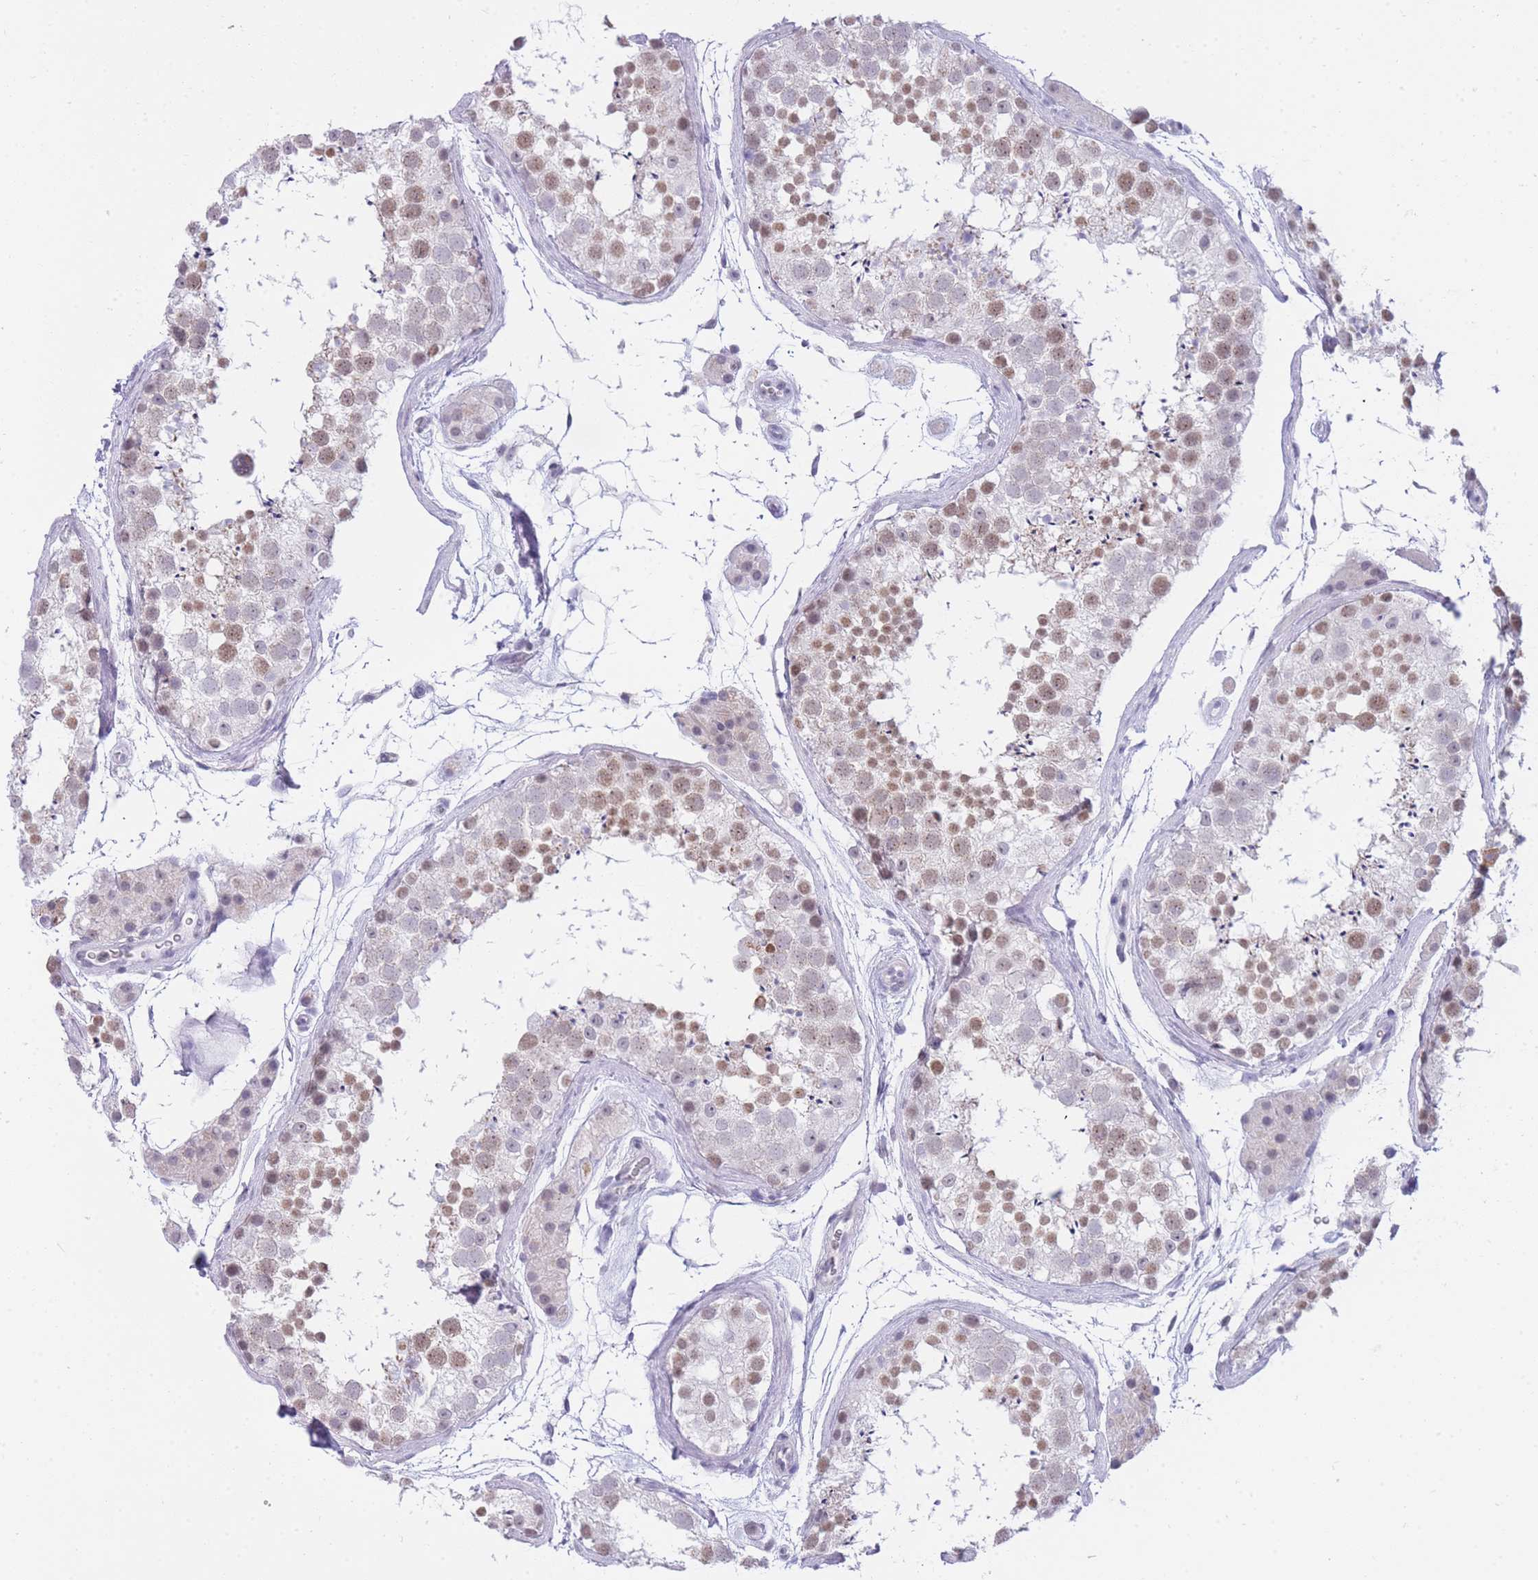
{"staining": {"intensity": "moderate", "quantity": "25%-75%", "location": "nuclear"}, "tissue": "testis", "cell_type": "Cells in seminiferous ducts", "image_type": "normal", "snomed": [{"axis": "morphology", "description": "Normal tissue, NOS"}, {"axis": "topography", "description": "Testis"}], "caption": "Human testis stained for a protein (brown) displays moderate nuclear positive positivity in about 25%-75% of cells in seminiferous ducts.", "gene": "FRAT2", "patient": {"sex": "male", "age": 41}}